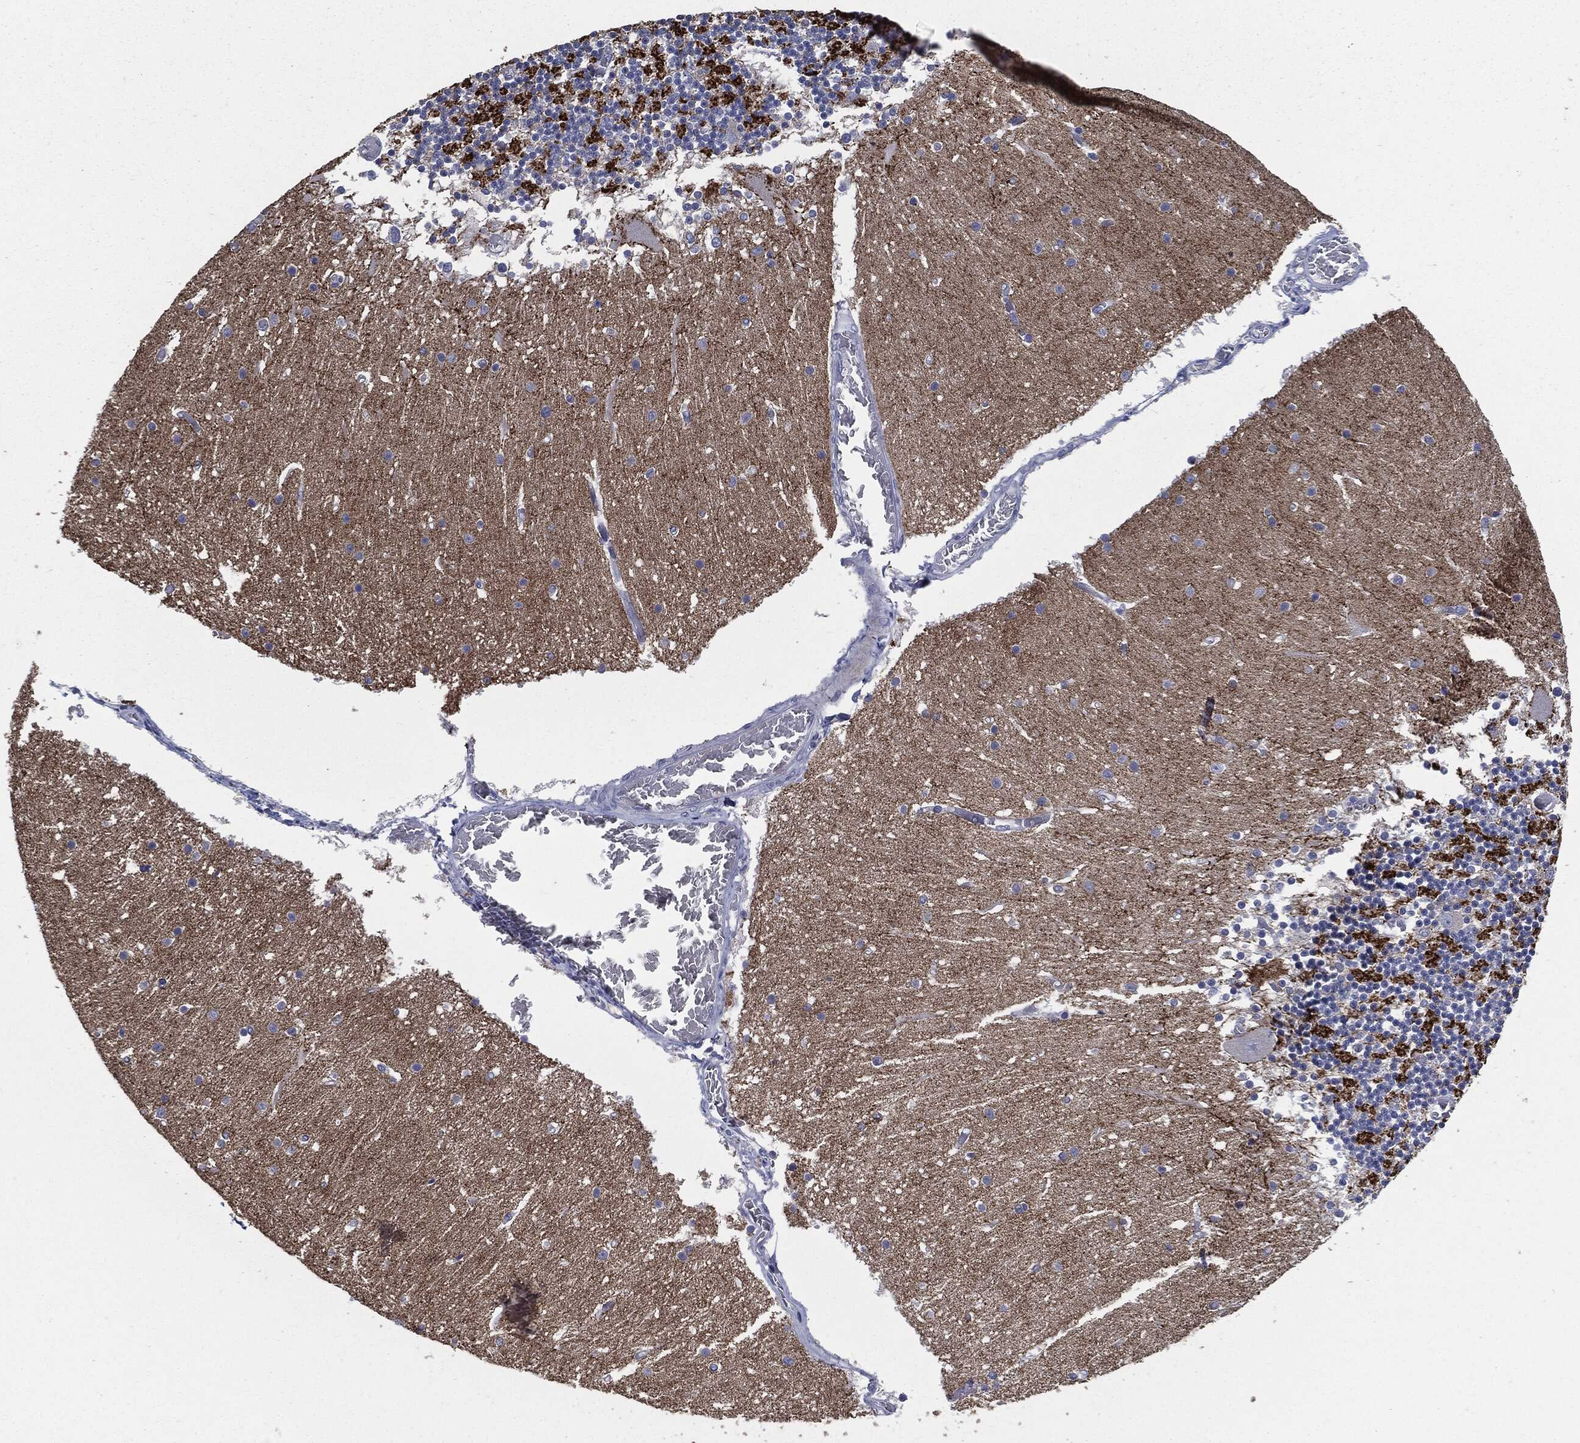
{"staining": {"intensity": "negative", "quantity": "none", "location": "none"}, "tissue": "cerebellum", "cell_type": "Cells in granular layer", "image_type": "normal", "snomed": [{"axis": "morphology", "description": "Normal tissue, NOS"}, {"axis": "topography", "description": "Cerebellum"}], "caption": "This is an immunohistochemistry image of unremarkable human cerebellum. There is no expression in cells in granular layer.", "gene": "CD27", "patient": {"sex": "female", "age": 28}}